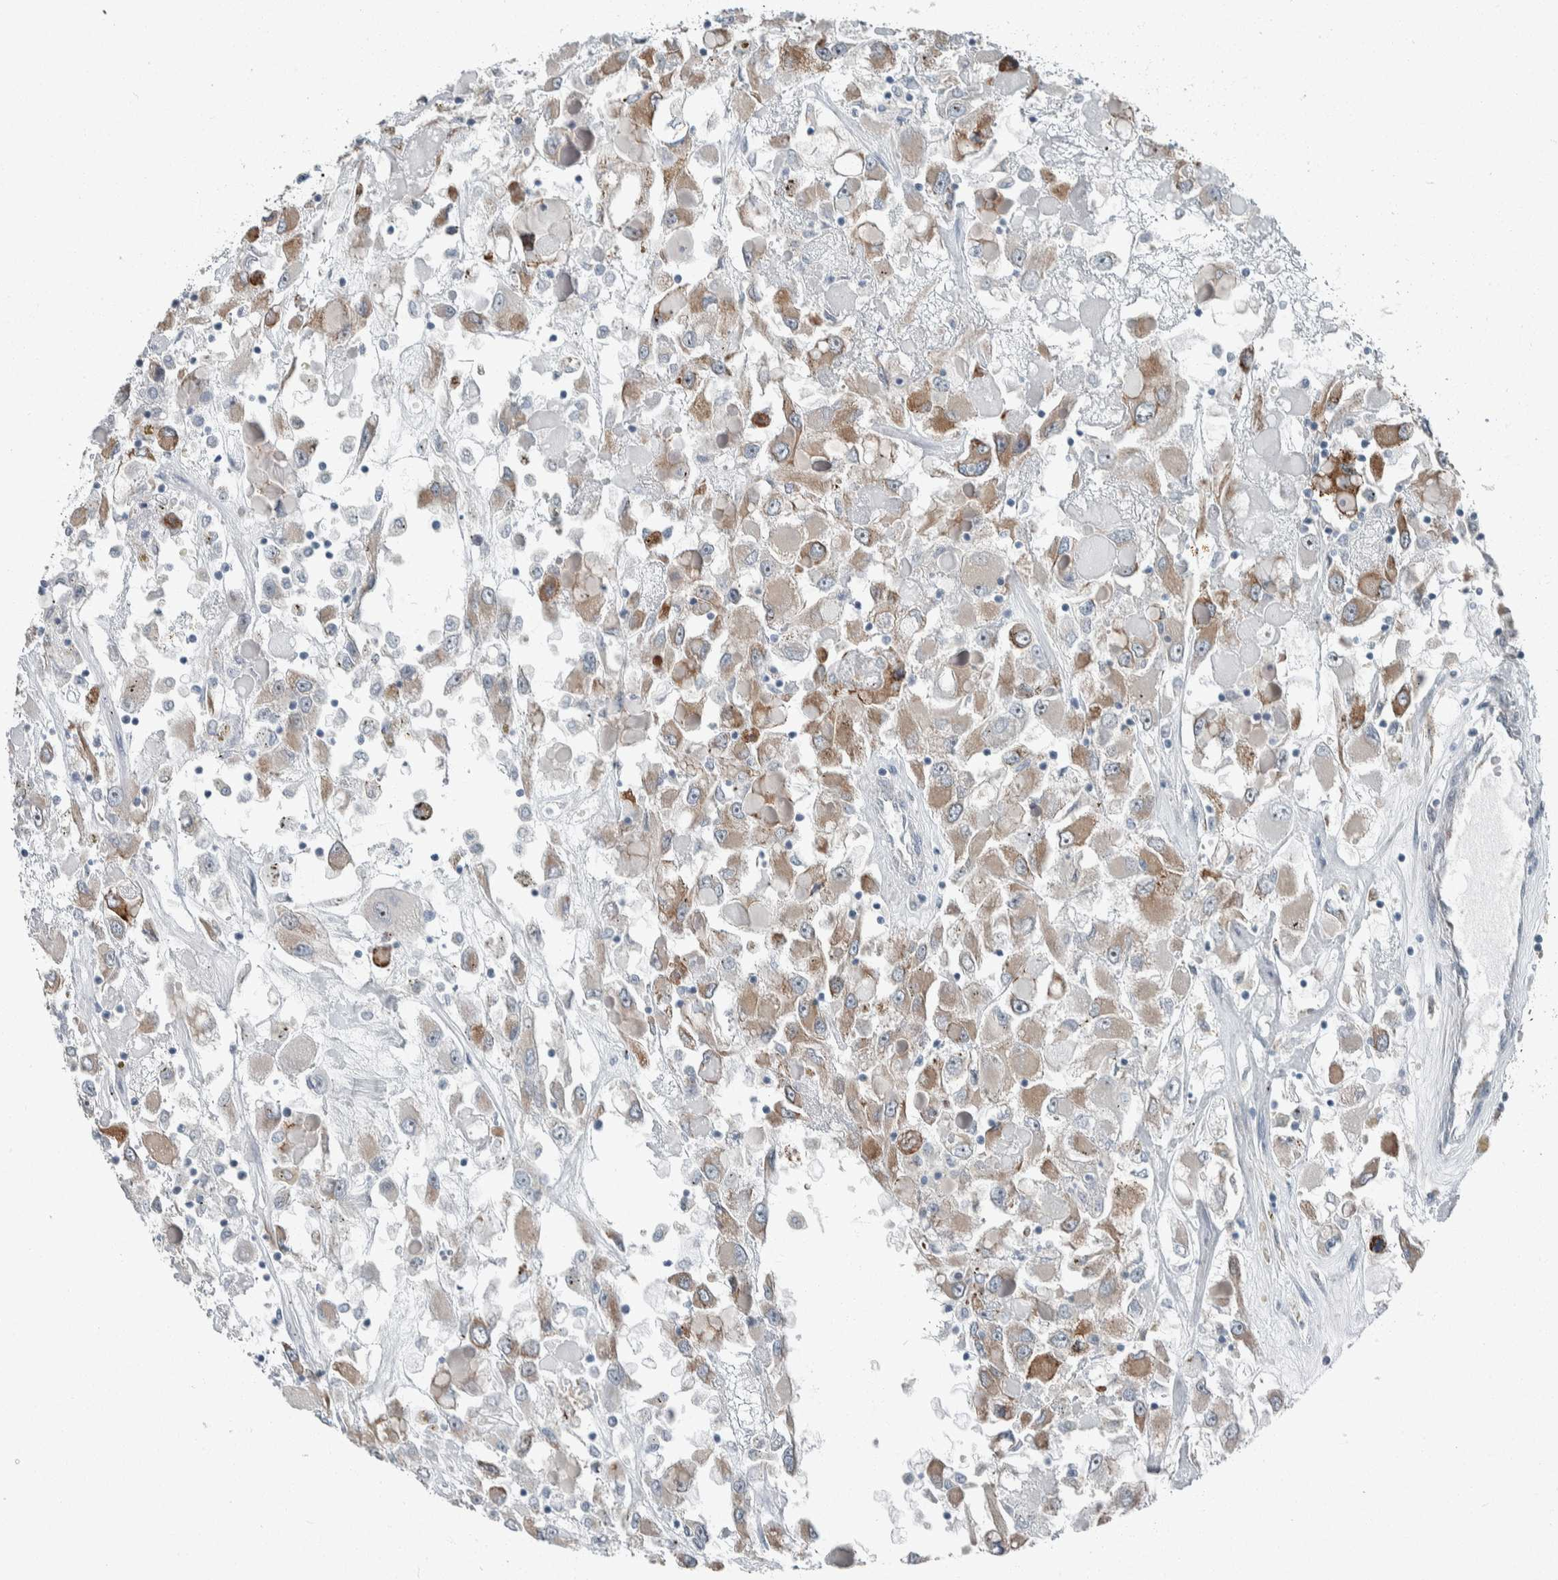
{"staining": {"intensity": "weak", "quantity": "25%-75%", "location": "cytoplasmic/membranous"}, "tissue": "renal cancer", "cell_type": "Tumor cells", "image_type": "cancer", "snomed": [{"axis": "morphology", "description": "Adenocarcinoma, NOS"}, {"axis": "topography", "description": "Kidney"}], "caption": "High-magnification brightfield microscopy of renal adenocarcinoma stained with DAB (3,3'-diaminobenzidine) (brown) and counterstained with hematoxylin (blue). tumor cells exhibit weak cytoplasmic/membranous positivity is present in about25%-75% of cells. The staining was performed using DAB (3,3'-diaminobenzidine), with brown indicating positive protein expression. Nuclei are stained blue with hematoxylin.", "gene": "USP25", "patient": {"sex": "female", "age": 52}}